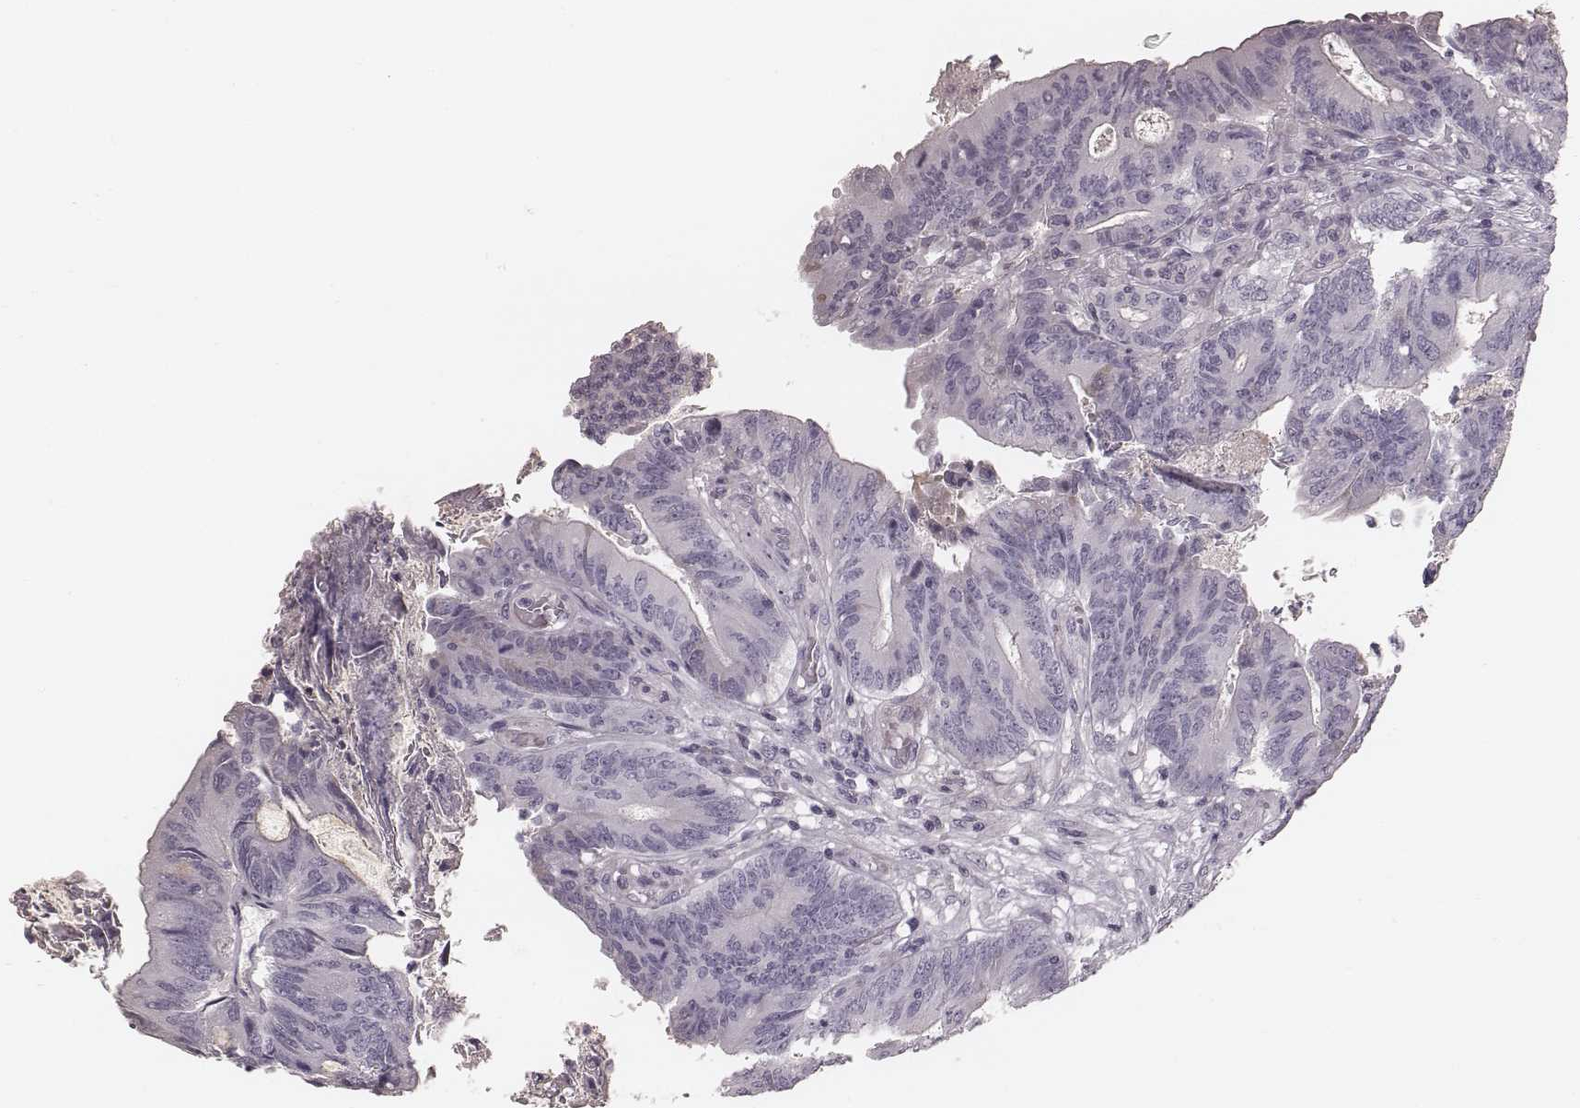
{"staining": {"intensity": "negative", "quantity": "none", "location": "none"}, "tissue": "colorectal cancer", "cell_type": "Tumor cells", "image_type": "cancer", "snomed": [{"axis": "morphology", "description": "Adenocarcinoma, NOS"}, {"axis": "topography", "description": "Colon"}], "caption": "Colorectal cancer was stained to show a protein in brown. There is no significant expression in tumor cells. (DAB immunohistochemistry (IHC) with hematoxylin counter stain).", "gene": "S100Z", "patient": {"sex": "female", "age": 70}}